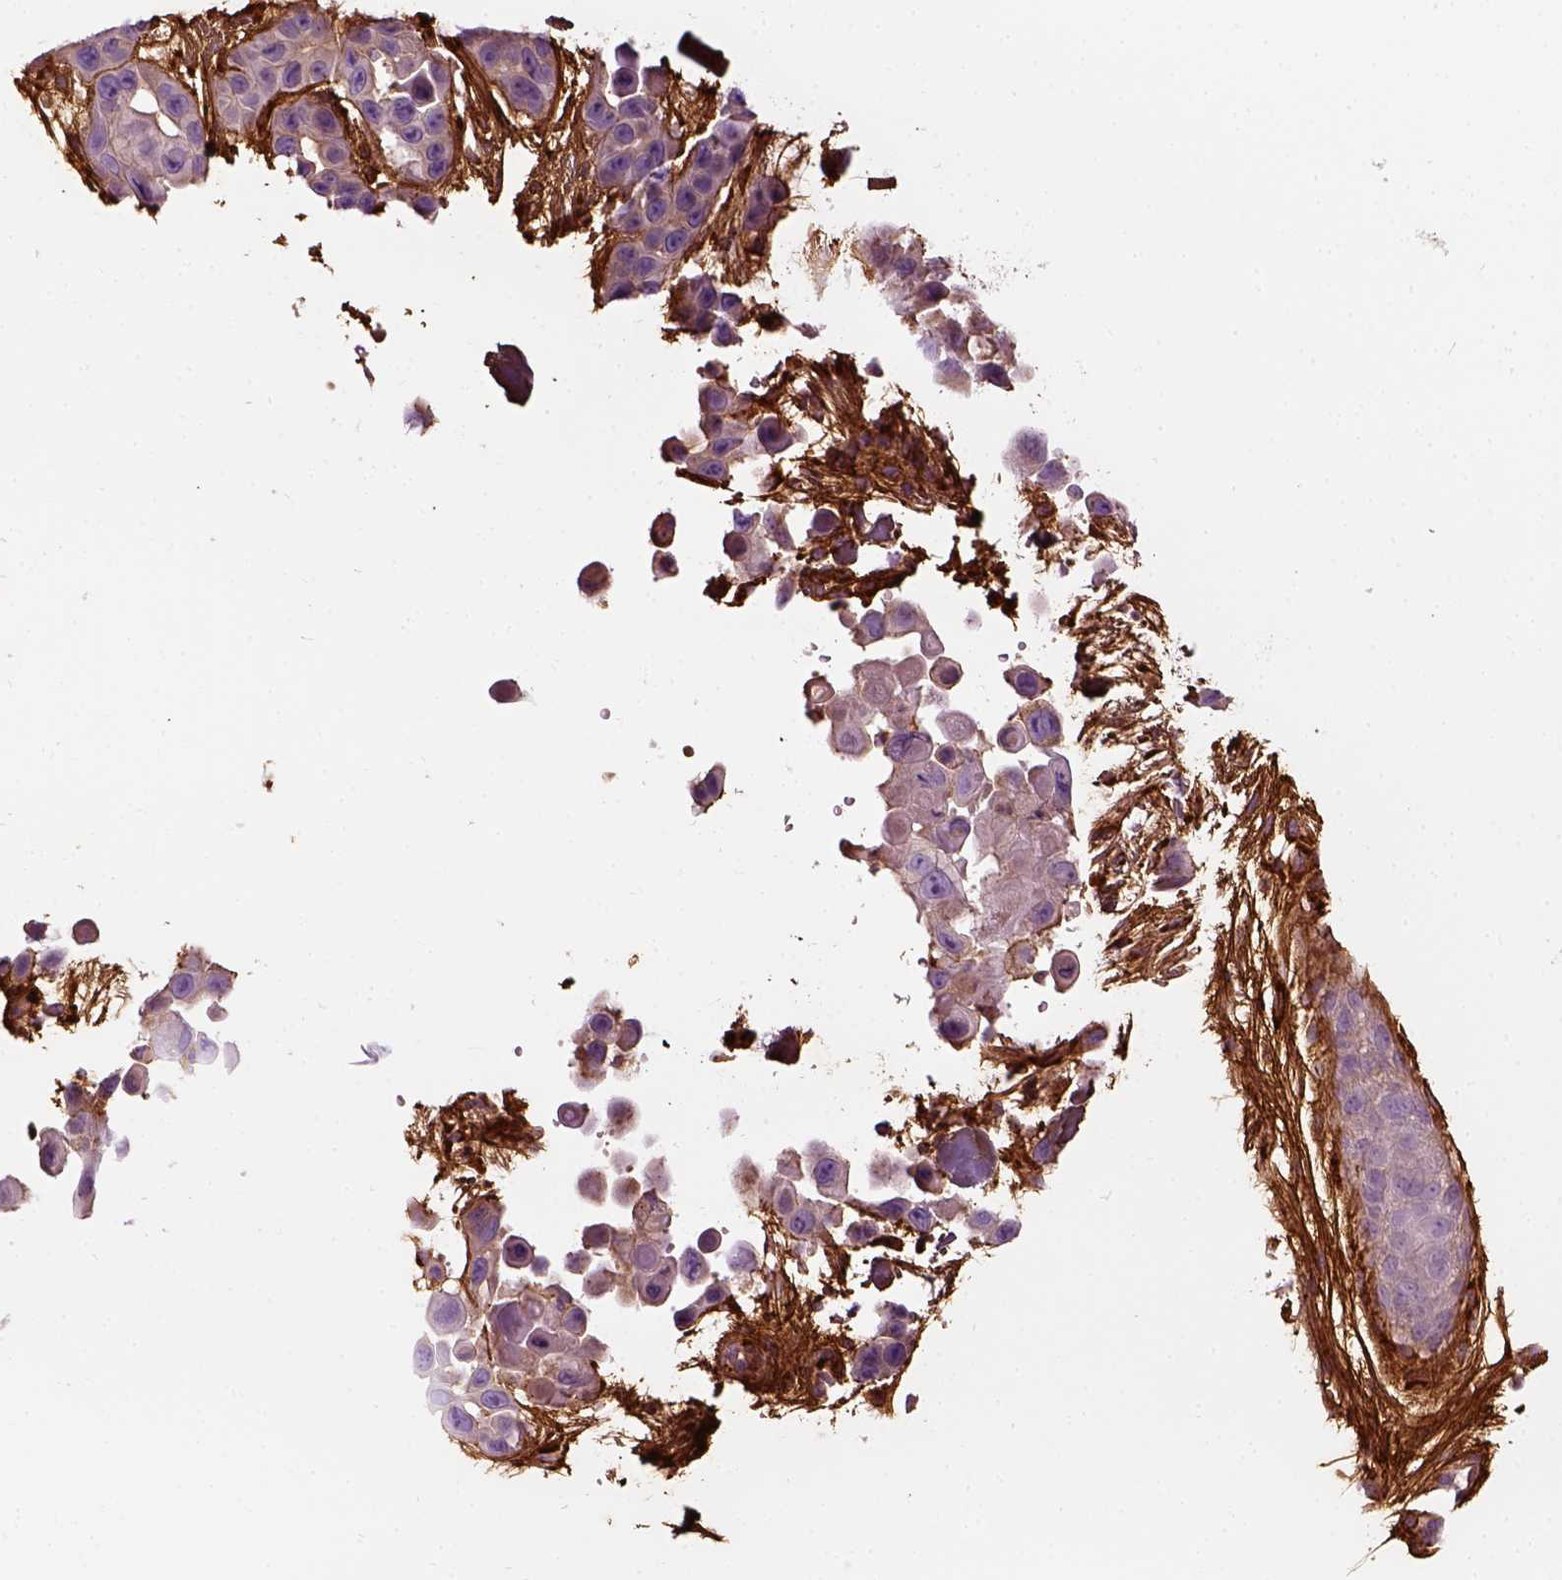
{"staining": {"intensity": "negative", "quantity": "none", "location": "none"}, "tissue": "skin cancer", "cell_type": "Tumor cells", "image_type": "cancer", "snomed": [{"axis": "morphology", "description": "Squamous cell carcinoma, NOS"}, {"axis": "topography", "description": "Skin"}], "caption": "Immunohistochemistry (IHC) of human skin cancer displays no staining in tumor cells.", "gene": "COL6A2", "patient": {"sex": "male", "age": 81}}